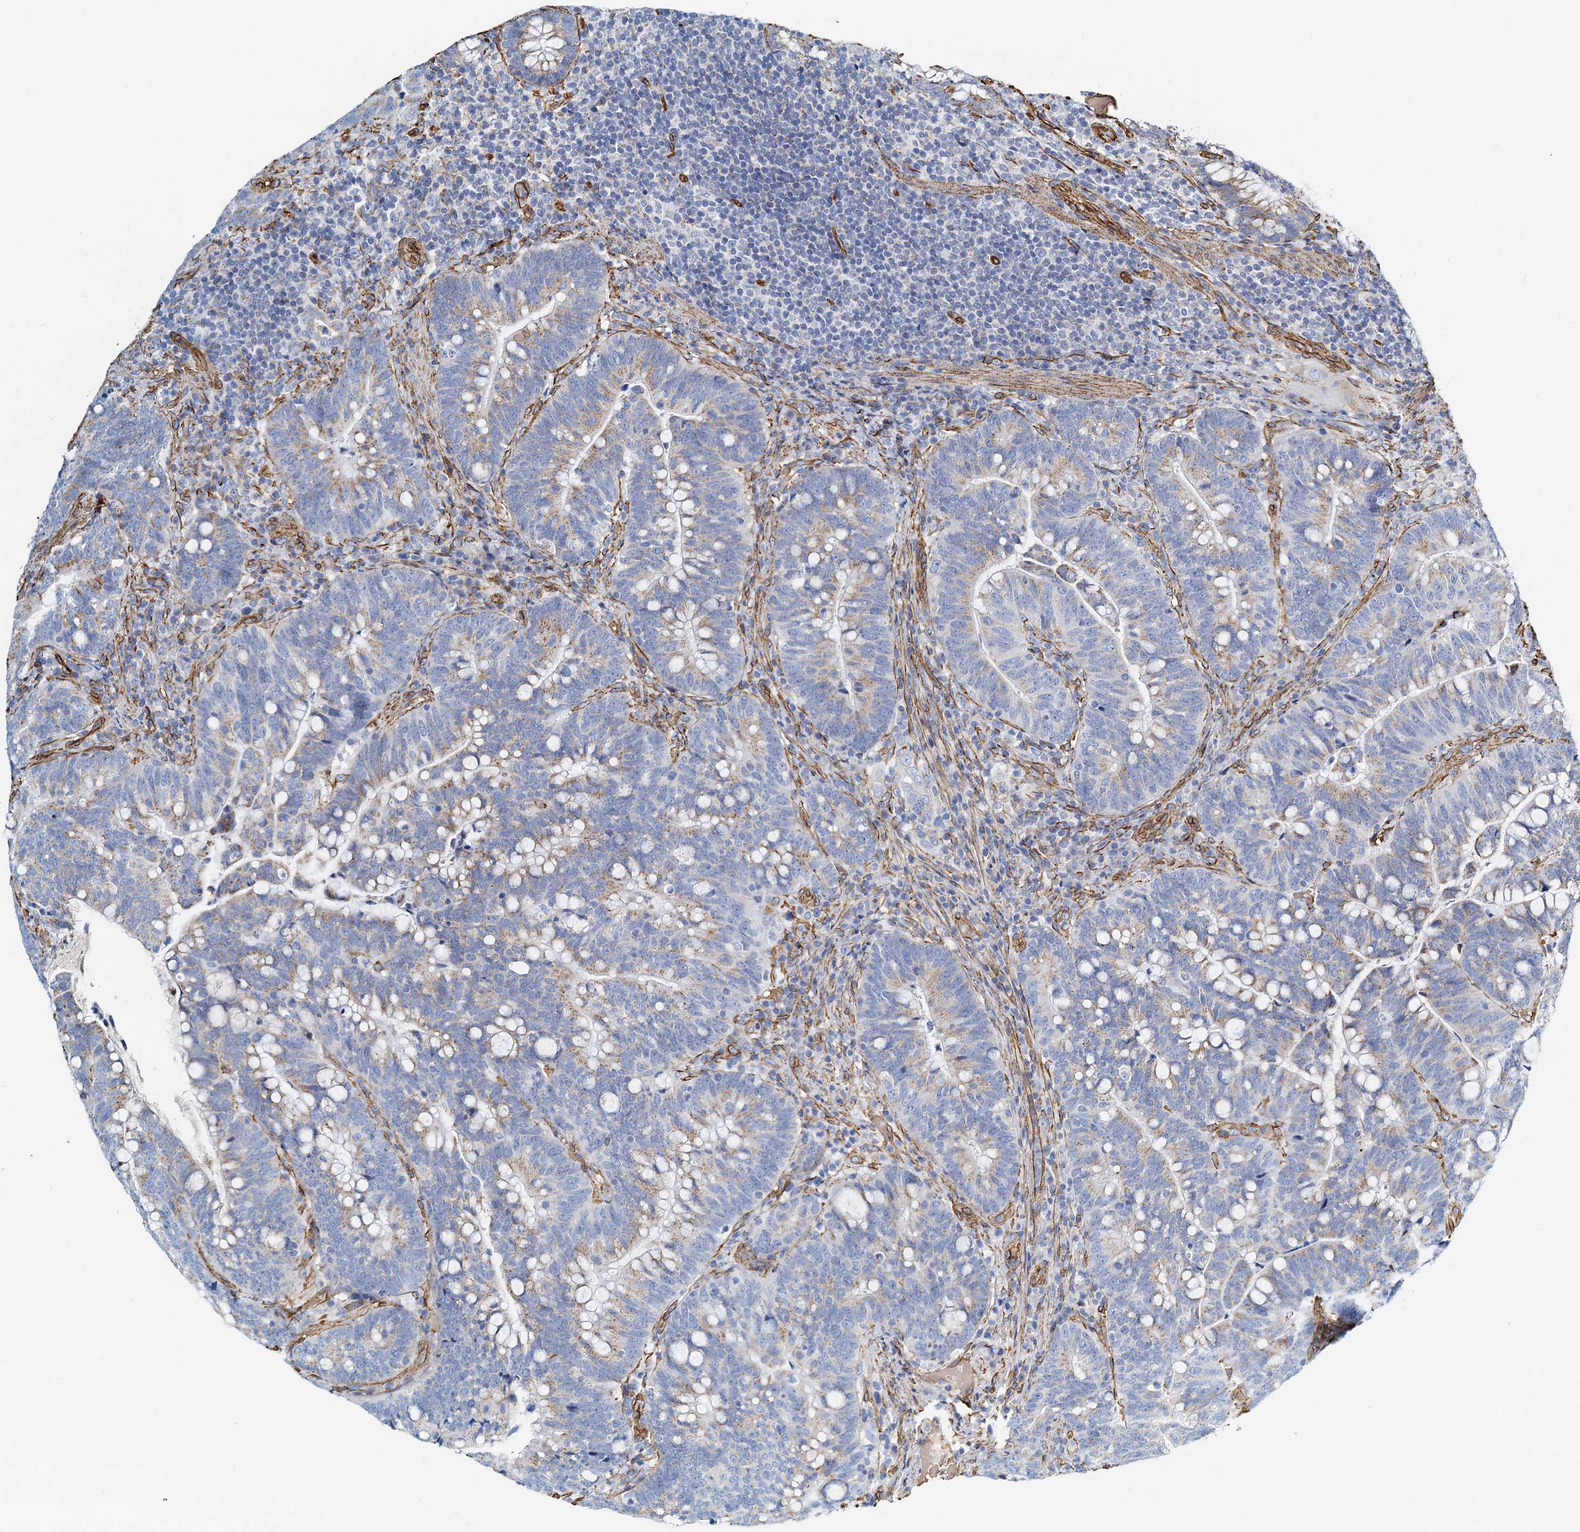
{"staining": {"intensity": "weak", "quantity": "<25%", "location": "cytoplasmic/membranous"}, "tissue": "colorectal cancer", "cell_type": "Tumor cells", "image_type": "cancer", "snomed": [{"axis": "morphology", "description": "Normal tissue, NOS"}, {"axis": "morphology", "description": "Adenocarcinoma, NOS"}, {"axis": "topography", "description": "Colon"}], "caption": "Protein analysis of colorectal cancer shows no significant positivity in tumor cells.", "gene": "DGKG", "patient": {"sex": "female", "age": 66}}